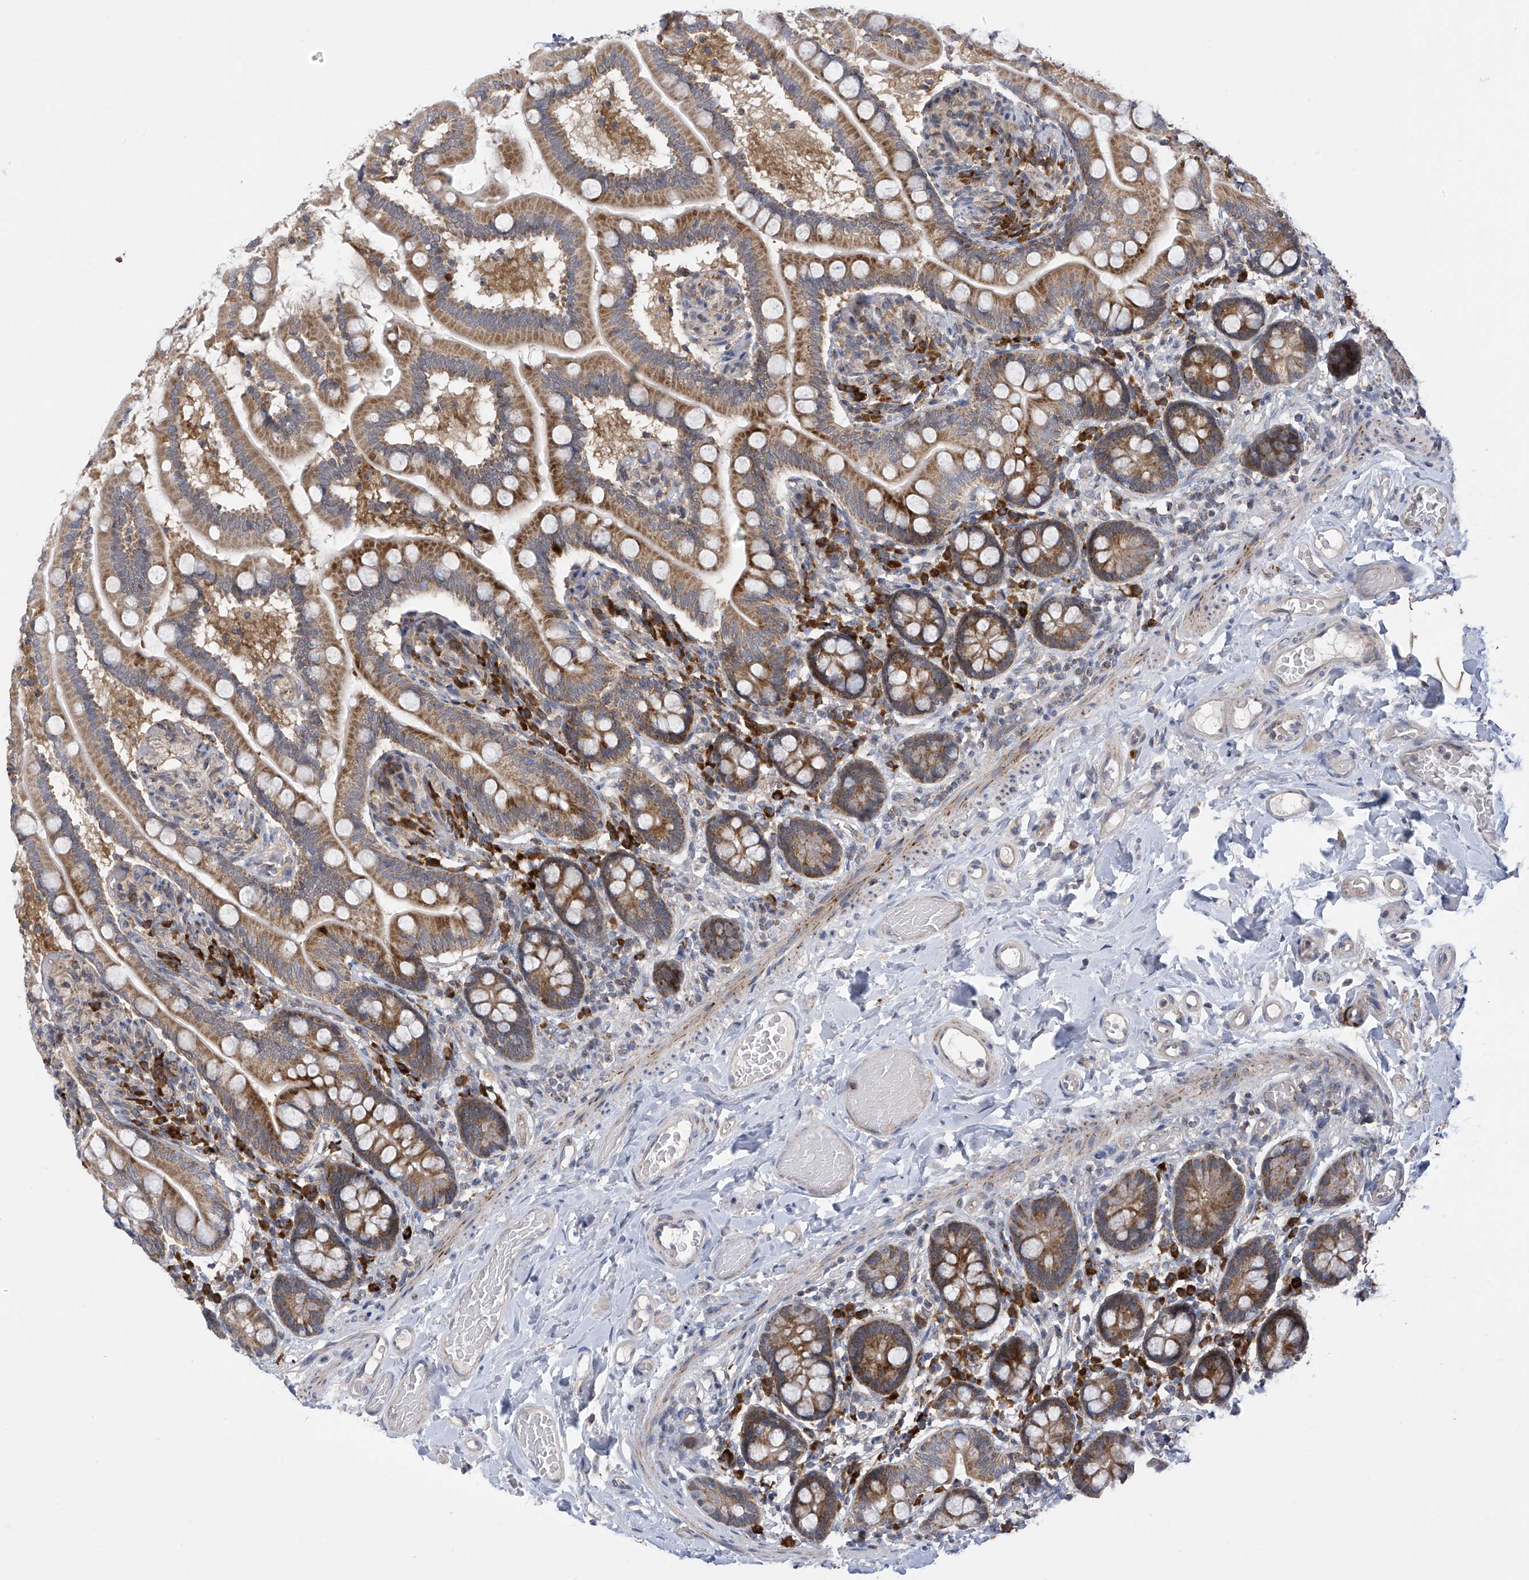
{"staining": {"intensity": "moderate", "quantity": ">75%", "location": "cytoplasmic/membranous"}, "tissue": "small intestine", "cell_type": "Glandular cells", "image_type": "normal", "snomed": [{"axis": "morphology", "description": "Normal tissue, NOS"}, {"axis": "topography", "description": "Small intestine"}], "caption": "Immunohistochemistry photomicrograph of normal small intestine: small intestine stained using immunohistochemistry (IHC) reveals medium levels of moderate protein expression localized specifically in the cytoplasmic/membranous of glandular cells, appearing as a cytoplasmic/membranous brown color.", "gene": "SLCO4A1", "patient": {"sex": "female", "age": 64}}